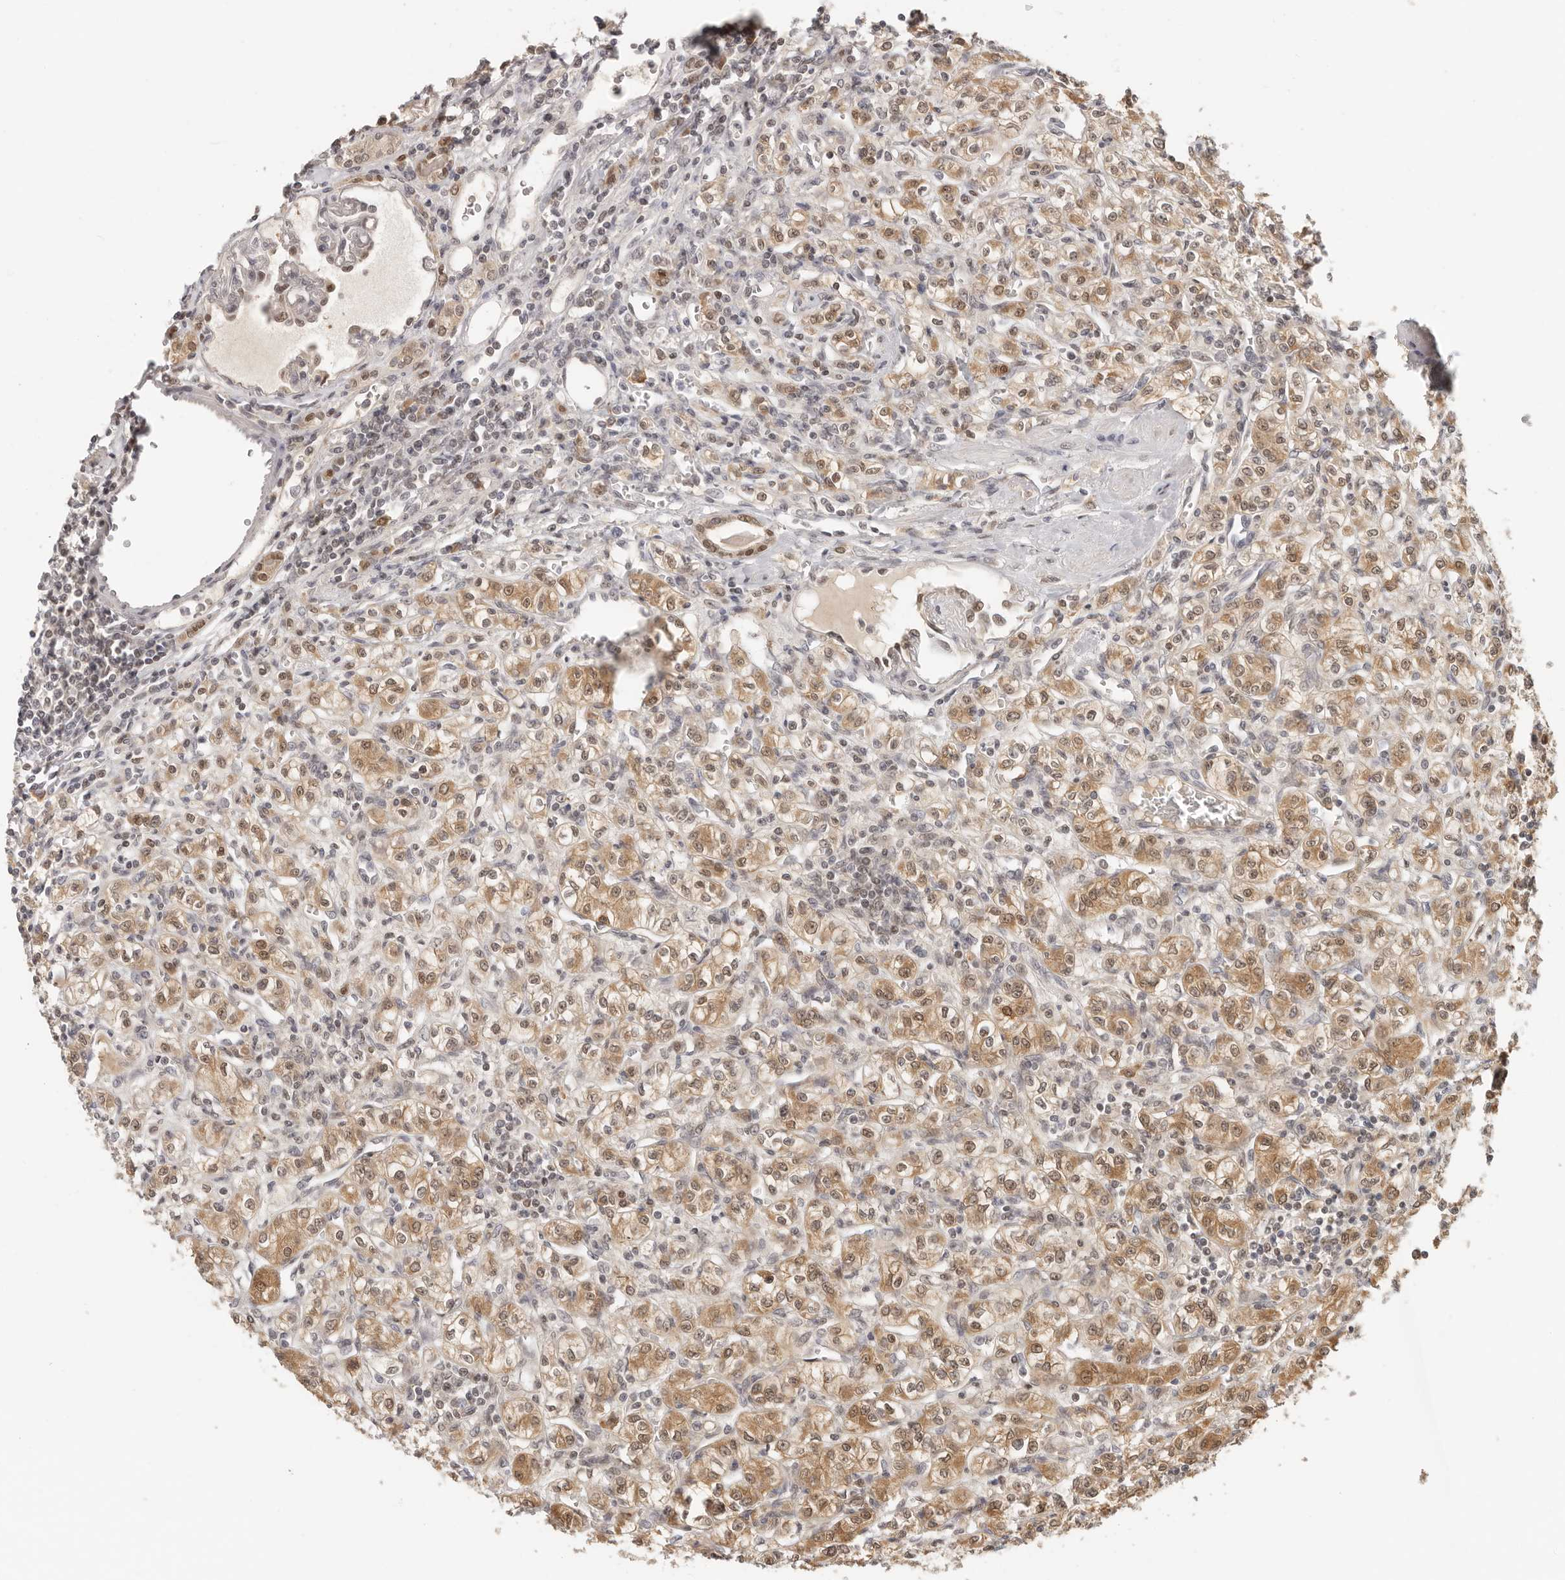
{"staining": {"intensity": "moderate", "quantity": ">75%", "location": "cytoplasmic/membranous,nuclear"}, "tissue": "renal cancer", "cell_type": "Tumor cells", "image_type": "cancer", "snomed": [{"axis": "morphology", "description": "Adenocarcinoma, NOS"}, {"axis": "topography", "description": "Kidney"}], "caption": "High-power microscopy captured an IHC histopathology image of renal cancer, revealing moderate cytoplasmic/membranous and nuclear expression in approximately >75% of tumor cells. The protein of interest is shown in brown color, while the nuclei are stained blue.", "gene": "LARP7", "patient": {"sex": "male", "age": 77}}